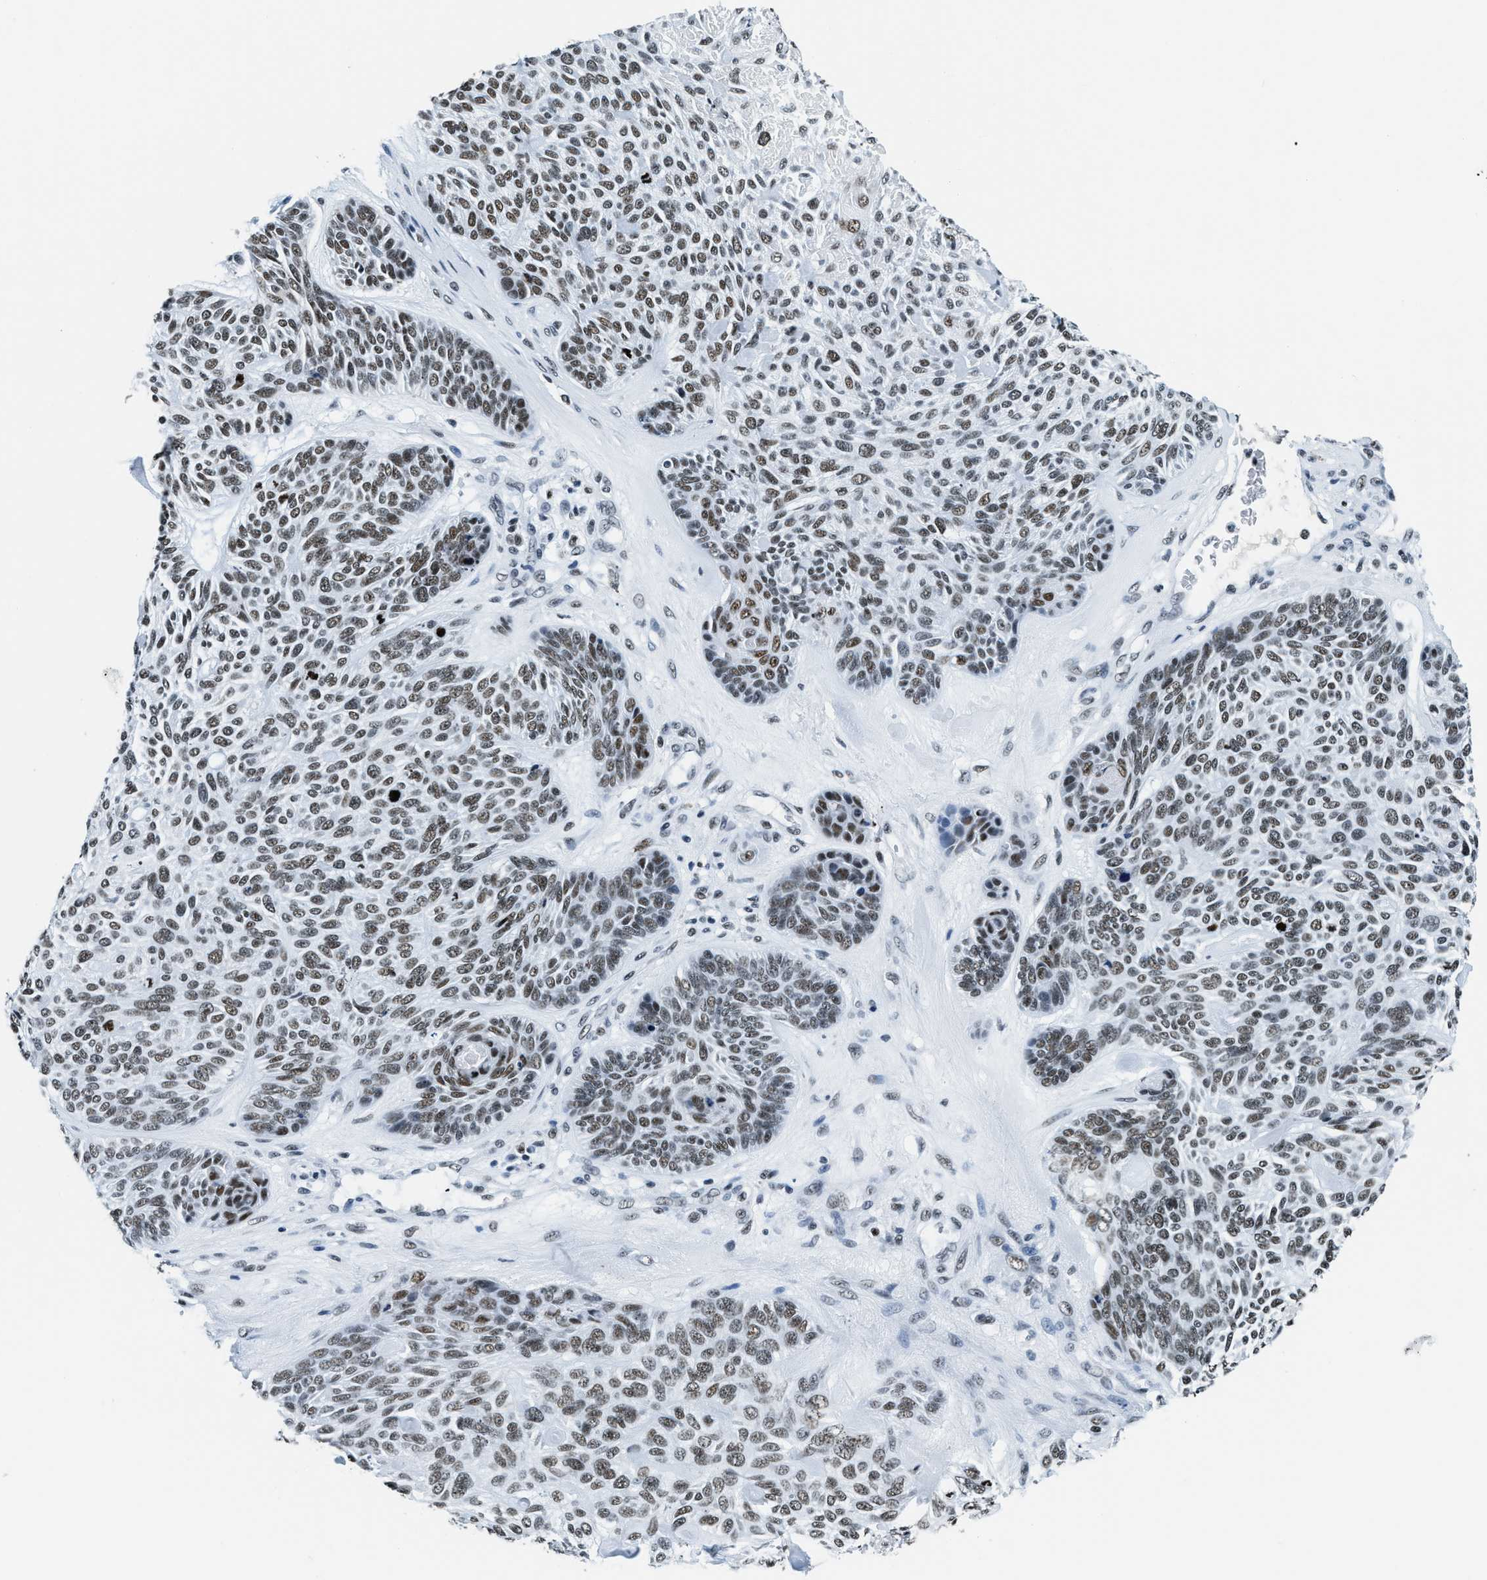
{"staining": {"intensity": "moderate", "quantity": ">75%", "location": "nuclear"}, "tissue": "skin cancer", "cell_type": "Tumor cells", "image_type": "cancer", "snomed": [{"axis": "morphology", "description": "Basal cell carcinoma"}, {"axis": "topography", "description": "Skin"}], "caption": "A brown stain highlights moderate nuclear expression of a protein in human skin cancer tumor cells.", "gene": "TOP1", "patient": {"sex": "male", "age": 55}}